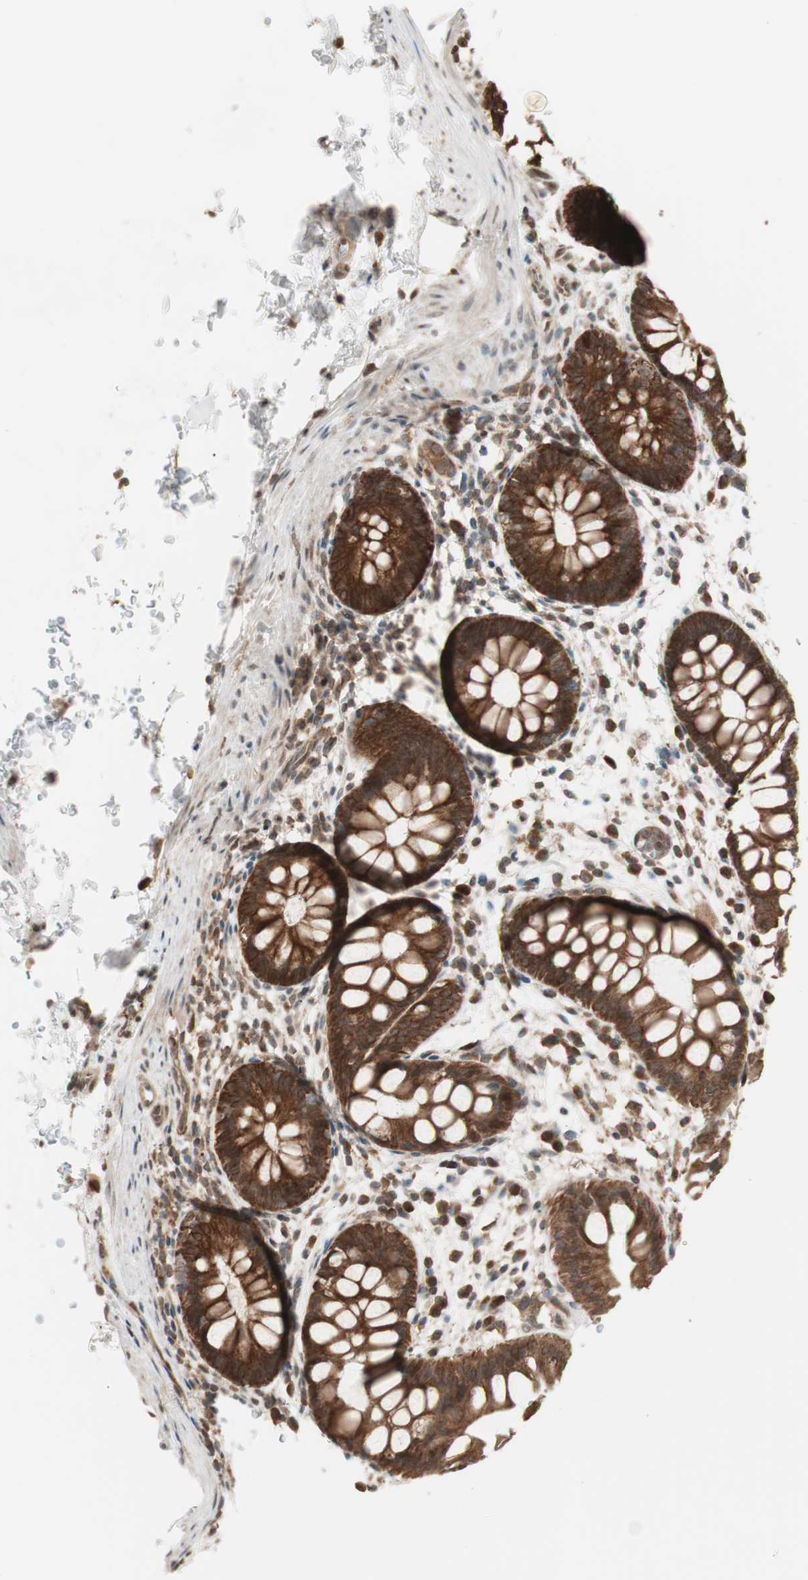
{"staining": {"intensity": "strong", "quantity": ">75%", "location": "cytoplasmic/membranous"}, "tissue": "rectum", "cell_type": "Glandular cells", "image_type": "normal", "snomed": [{"axis": "morphology", "description": "Normal tissue, NOS"}, {"axis": "topography", "description": "Rectum"}], "caption": "Immunohistochemistry (IHC) of normal rectum displays high levels of strong cytoplasmic/membranous expression in approximately >75% of glandular cells. (Stains: DAB (3,3'-diaminobenzidine) in brown, nuclei in blue, Microscopy: brightfield microscopy at high magnification).", "gene": "FBXO5", "patient": {"sex": "female", "age": 24}}